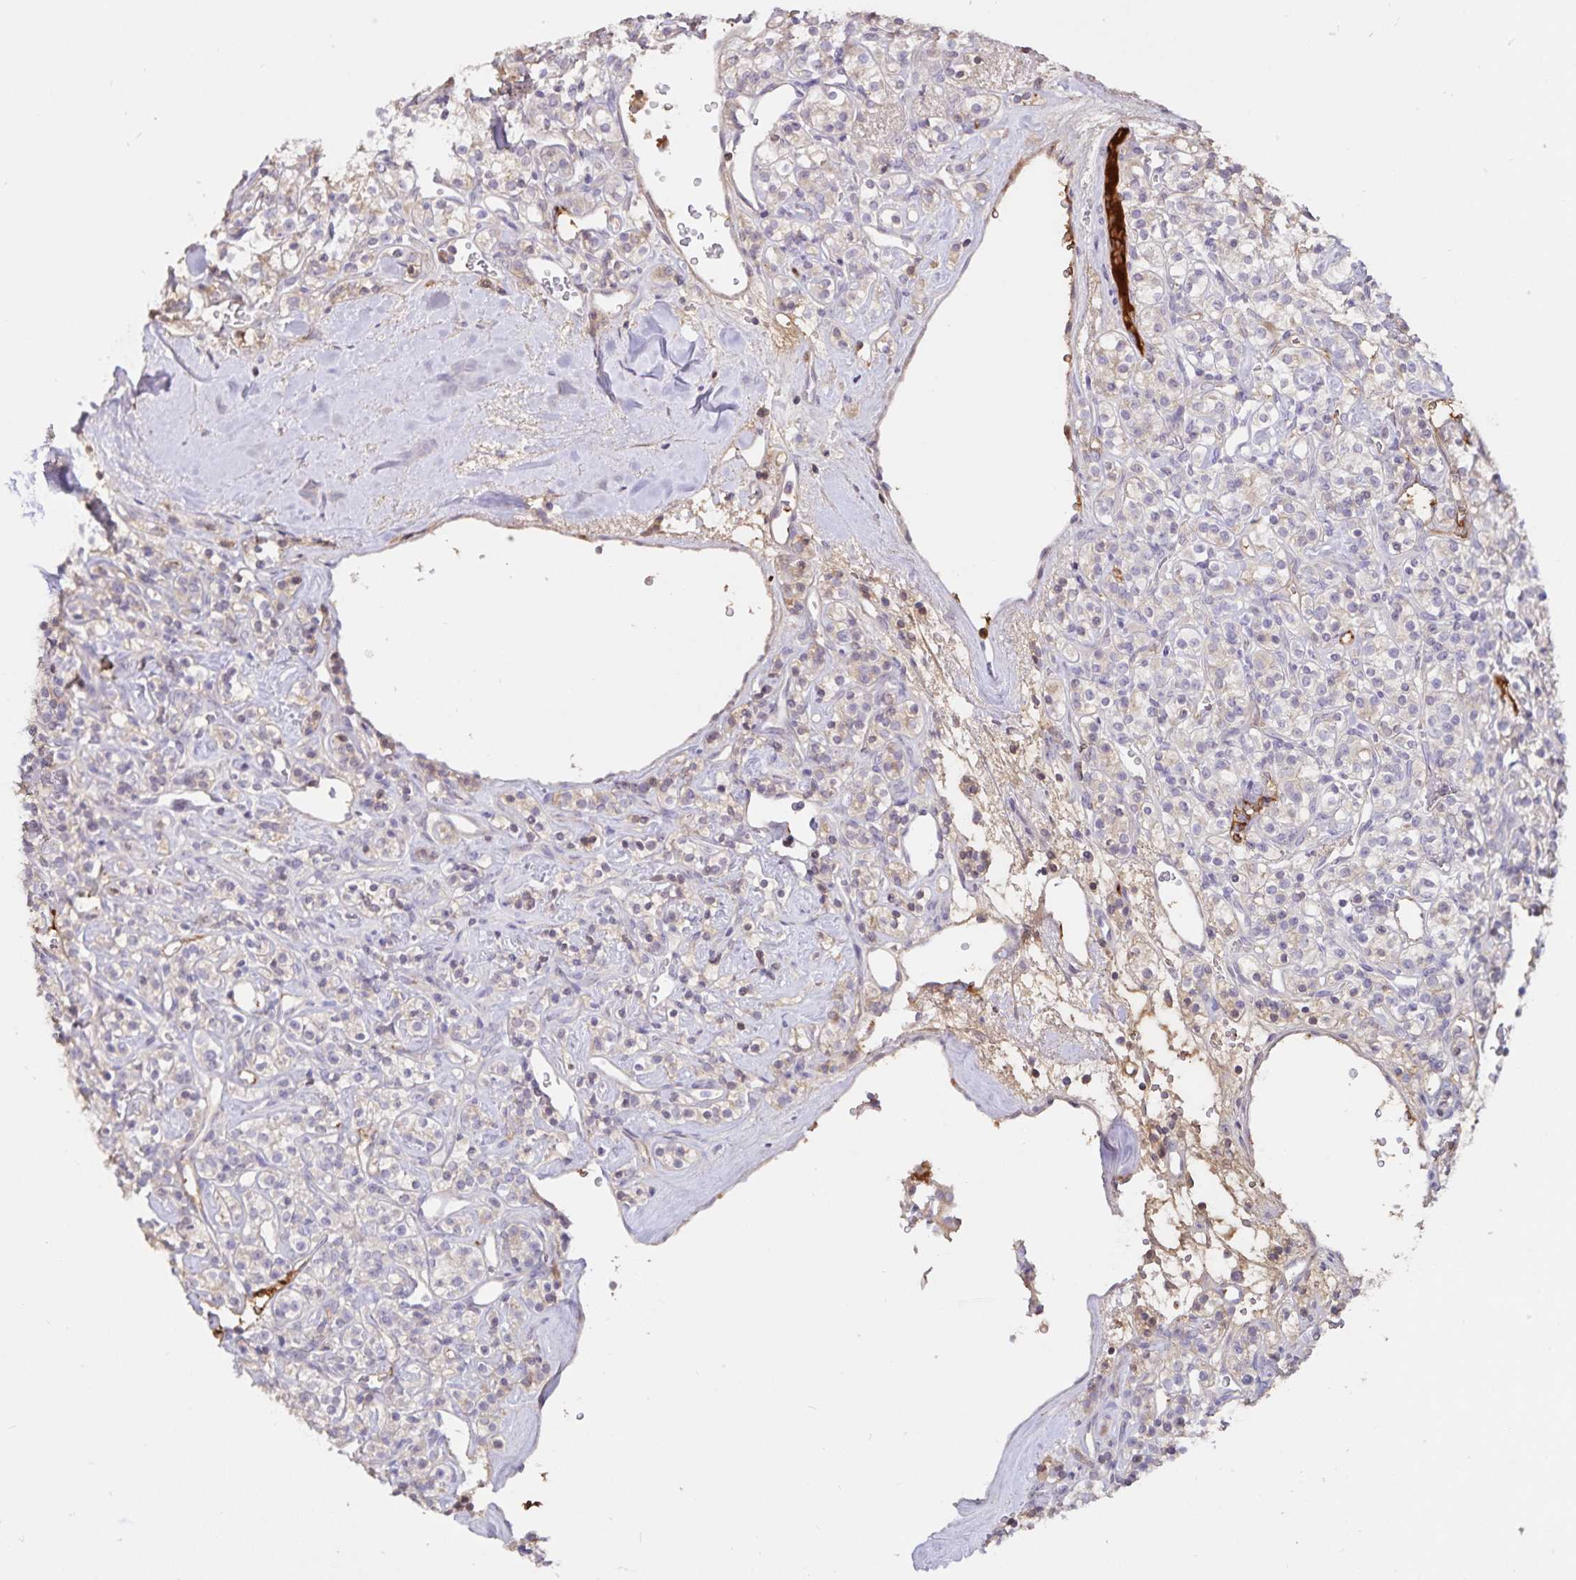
{"staining": {"intensity": "negative", "quantity": "none", "location": "none"}, "tissue": "renal cancer", "cell_type": "Tumor cells", "image_type": "cancer", "snomed": [{"axis": "morphology", "description": "Adenocarcinoma, NOS"}, {"axis": "topography", "description": "Kidney"}], "caption": "This is an immunohistochemistry (IHC) image of human renal cancer. There is no expression in tumor cells.", "gene": "FGG", "patient": {"sex": "male", "age": 77}}